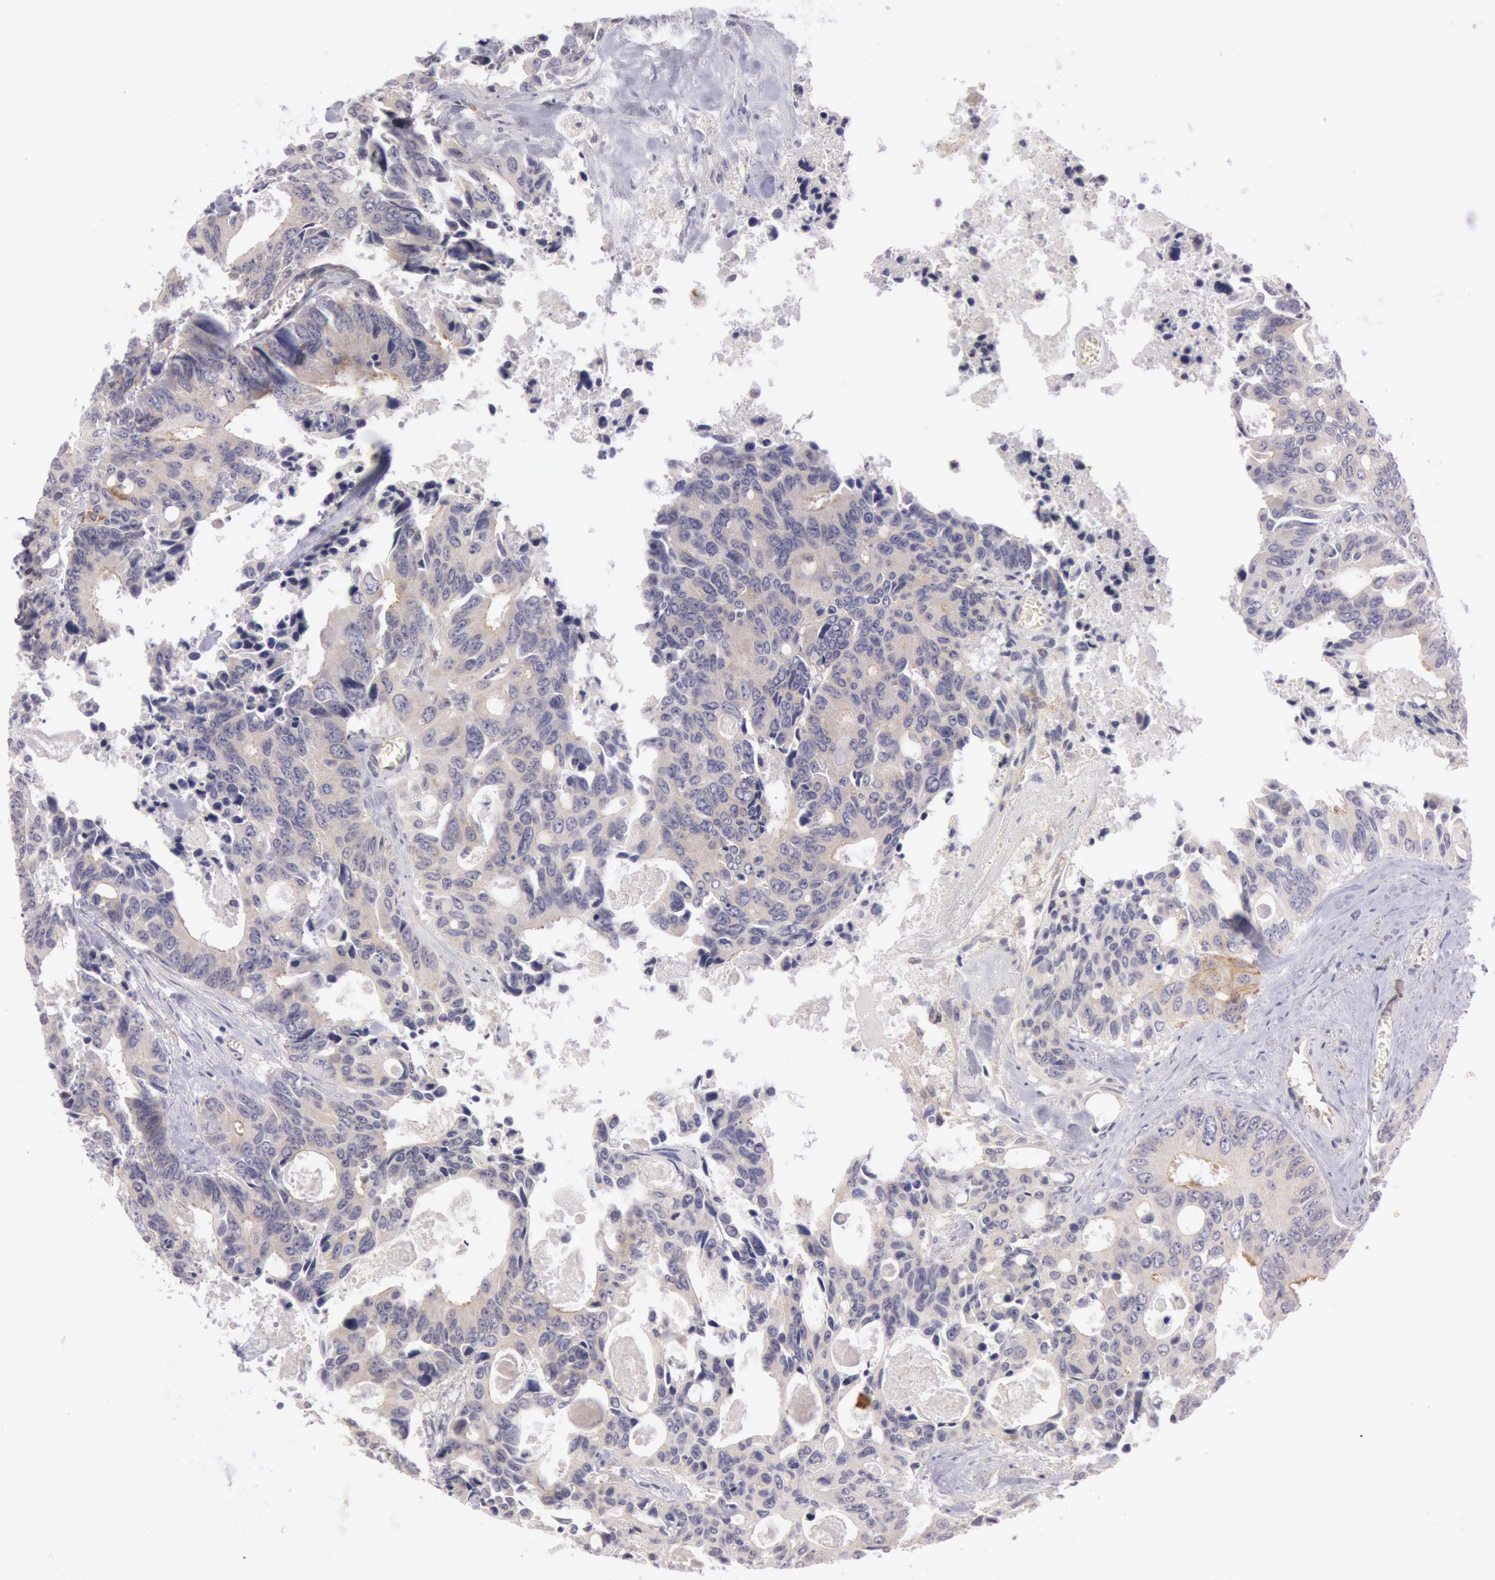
{"staining": {"intensity": "weak", "quantity": "25%-75%", "location": "cytoplasmic/membranous"}, "tissue": "colorectal cancer", "cell_type": "Tumor cells", "image_type": "cancer", "snomed": [{"axis": "morphology", "description": "Adenocarcinoma, NOS"}, {"axis": "topography", "description": "Rectum"}], "caption": "The photomicrograph reveals immunohistochemical staining of colorectal adenocarcinoma. There is weak cytoplasmic/membranous expression is seen in about 25%-75% of tumor cells.", "gene": "MYO5A", "patient": {"sex": "male", "age": 76}}